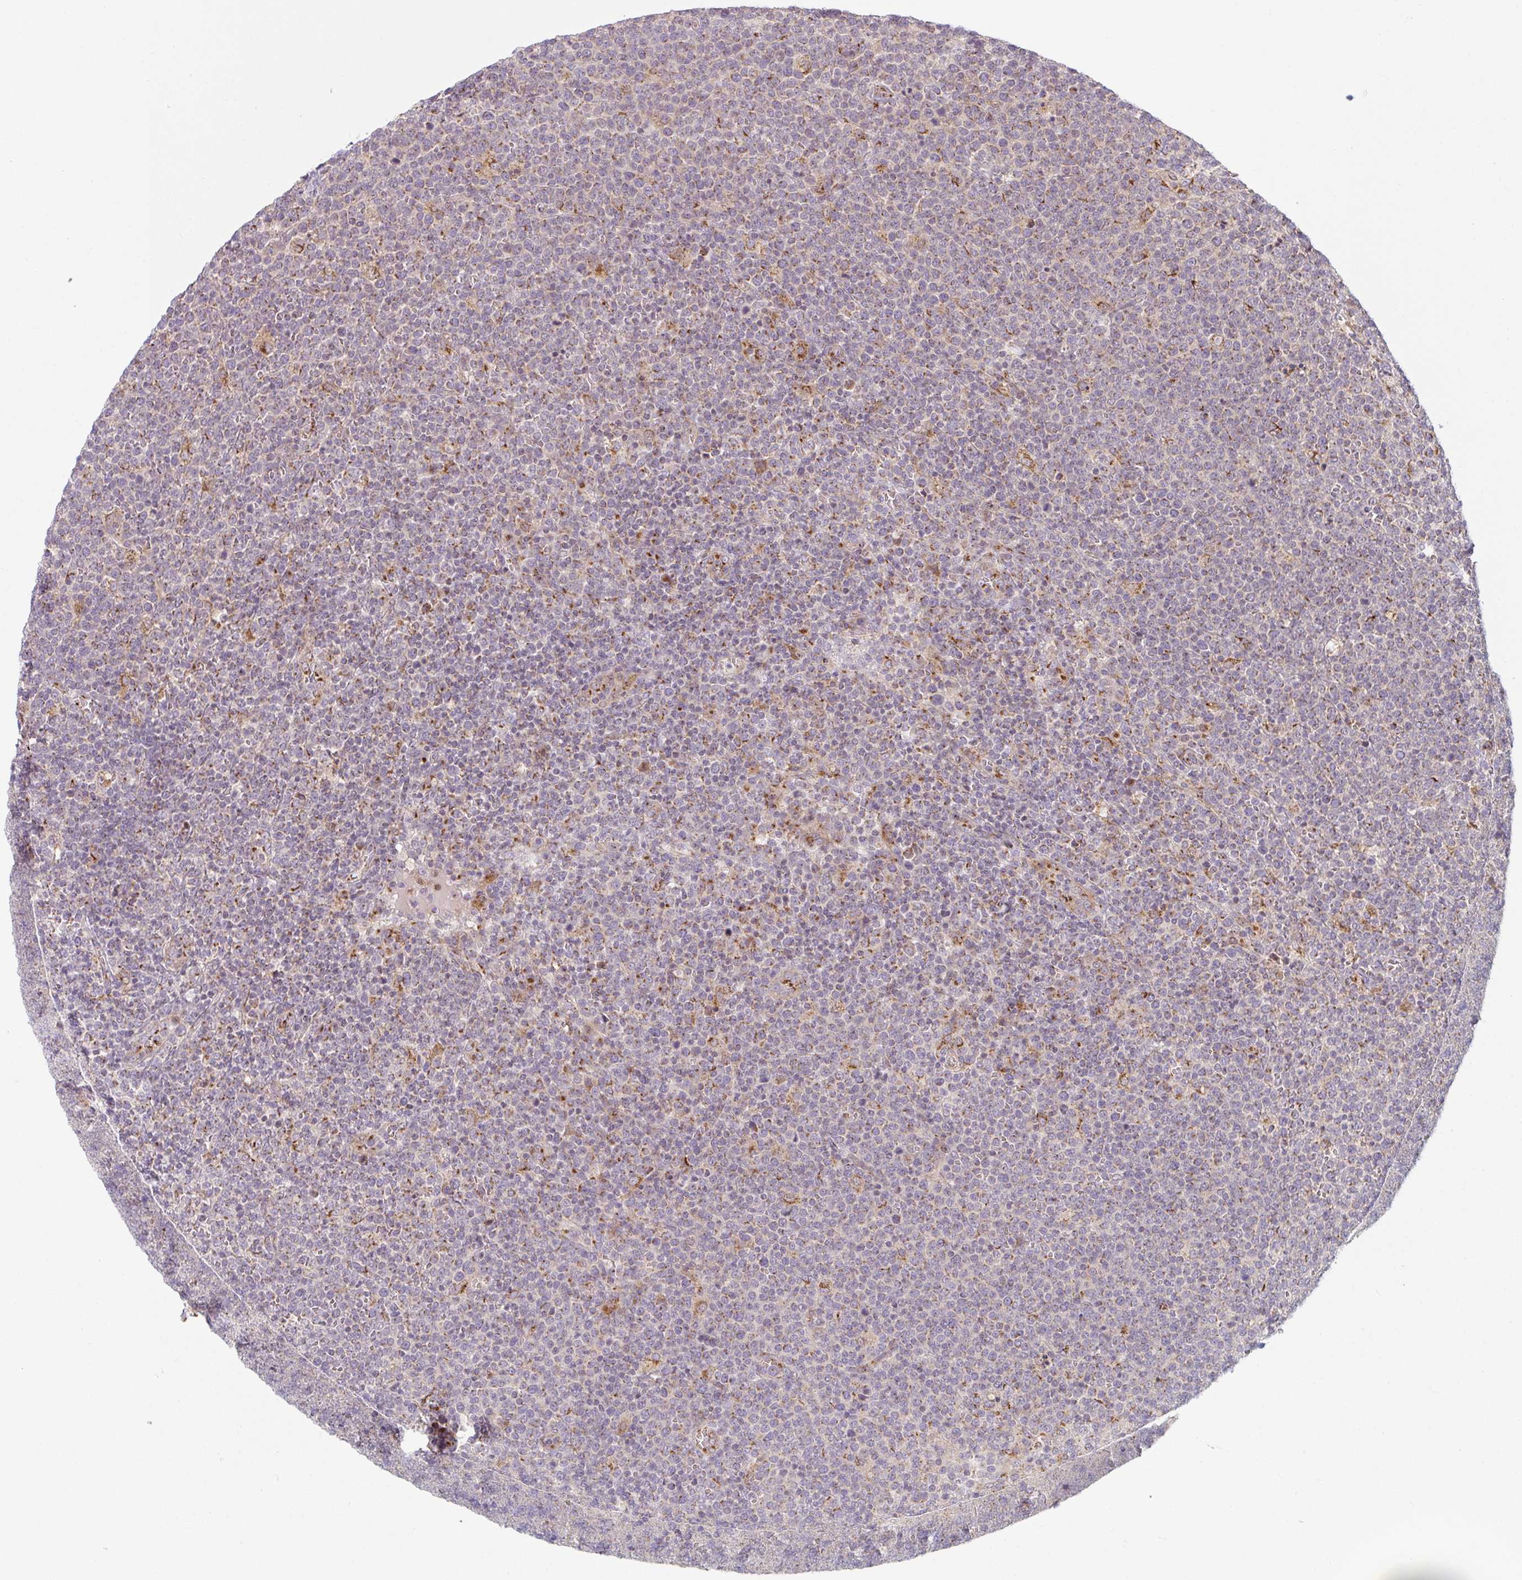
{"staining": {"intensity": "moderate", "quantity": "25%-75%", "location": "cytoplasmic/membranous"}, "tissue": "lymphoma", "cell_type": "Tumor cells", "image_type": "cancer", "snomed": [{"axis": "morphology", "description": "Malignant lymphoma, non-Hodgkin's type, High grade"}, {"axis": "topography", "description": "Lymph node"}], "caption": "This photomicrograph shows lymphoma stained with IHC to label a protein in brown. The cytoplasmic/membranous of tumor cells show moderate positivity for the protein. Nuclei are counter-stained blue.", "gene": "GVQW3", "patient": {"sex": "male", "age": 61}}